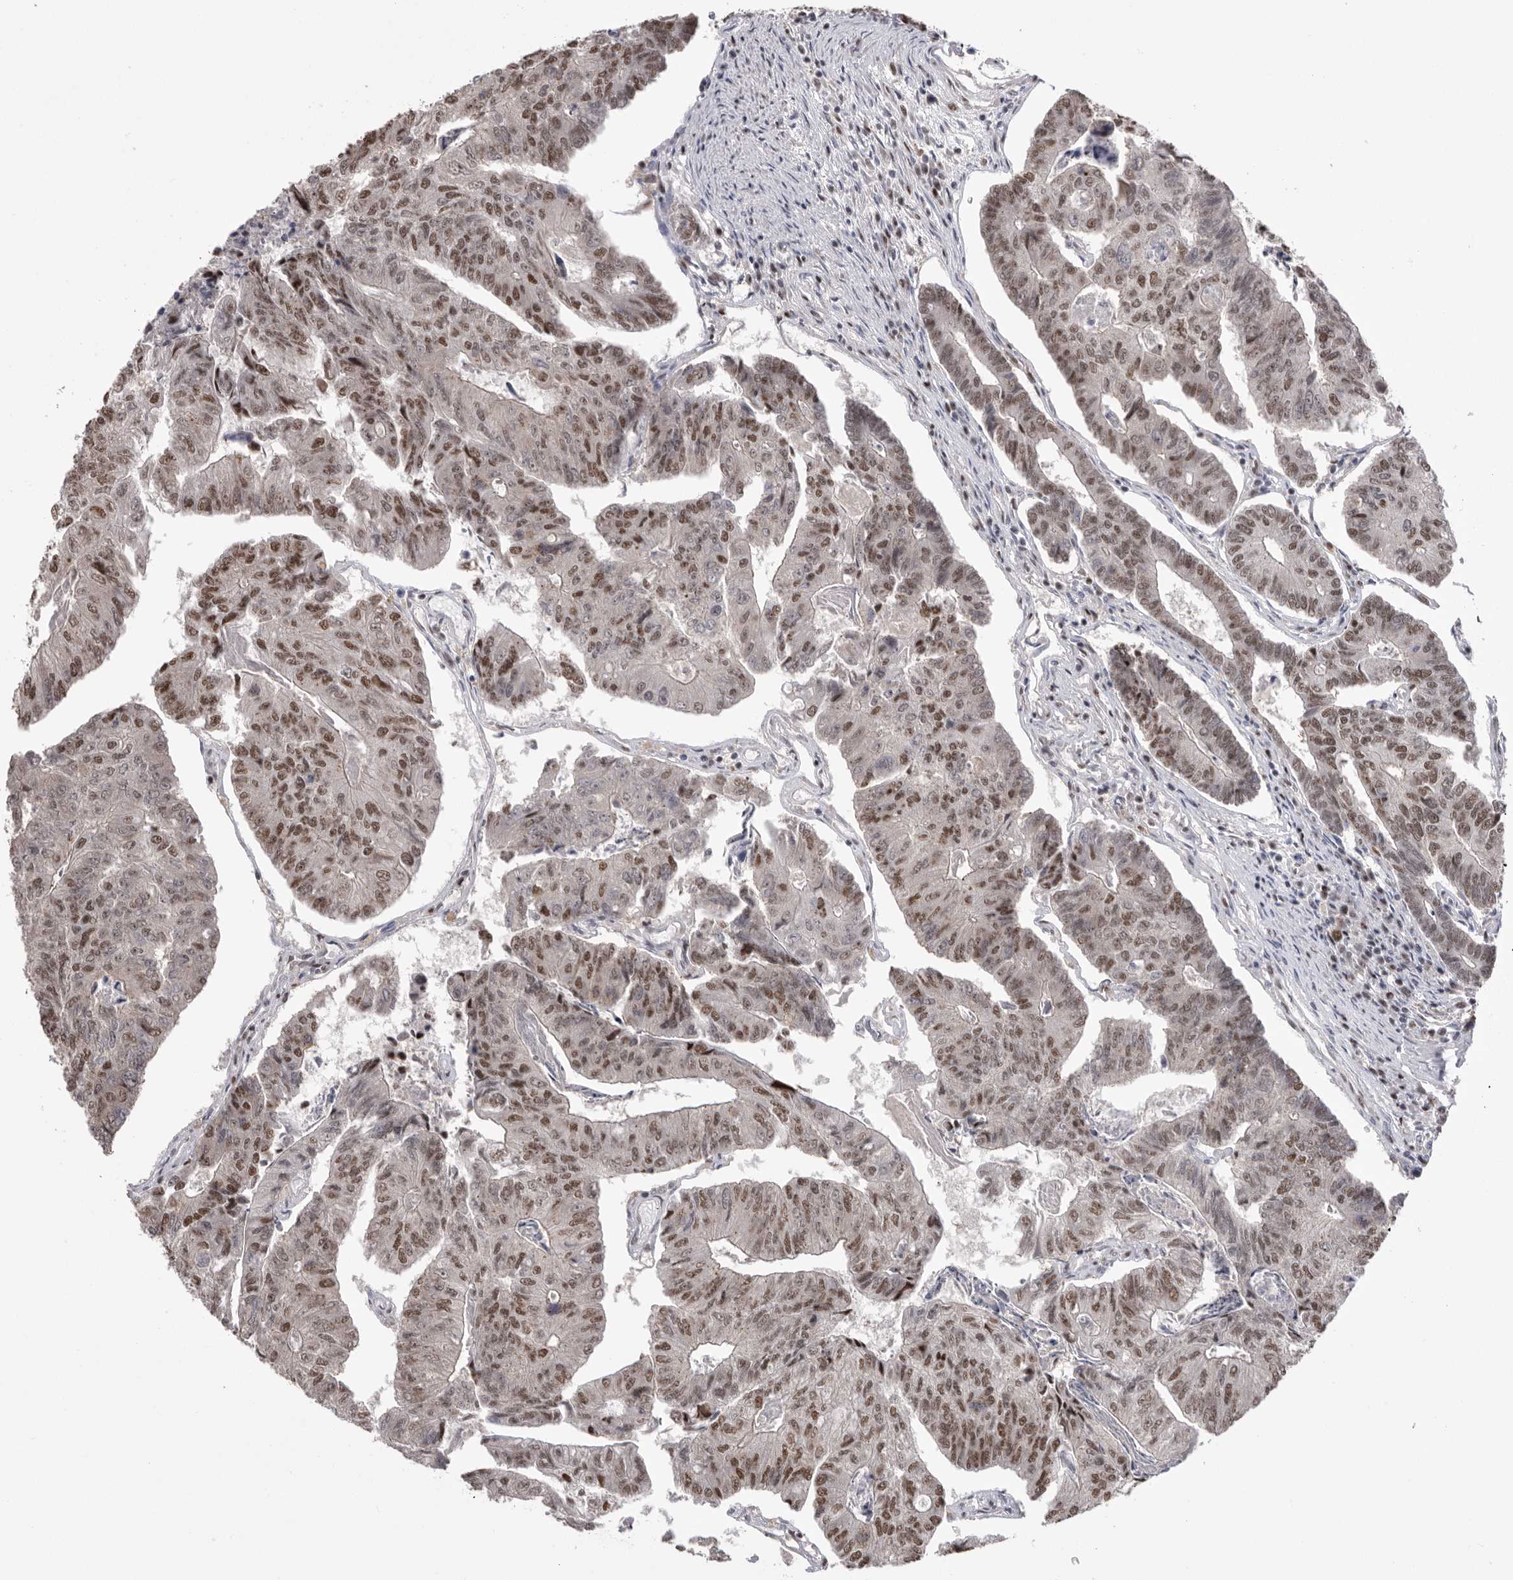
{"staining": {"intensity": "moderate", "quantity": ">75%", "location": "nuclear"}, "tissue": "colorectal cancer", "cell_type": "Tumor cells", "image_type": "cancer", "snomed": [{"axis": "morphology", "description": "Adenocarcinoma, NOS"}, {"axis": "topography", "description": "Colon"}], "caption": "A medium amount of moderate nuclear expression is appreciated in about >75% of tumor cells in colorectal cancer (adenocarcinoma) tissue.", "gene": "BCLAF3", "patient": {"sex": "female", "age": 67}}